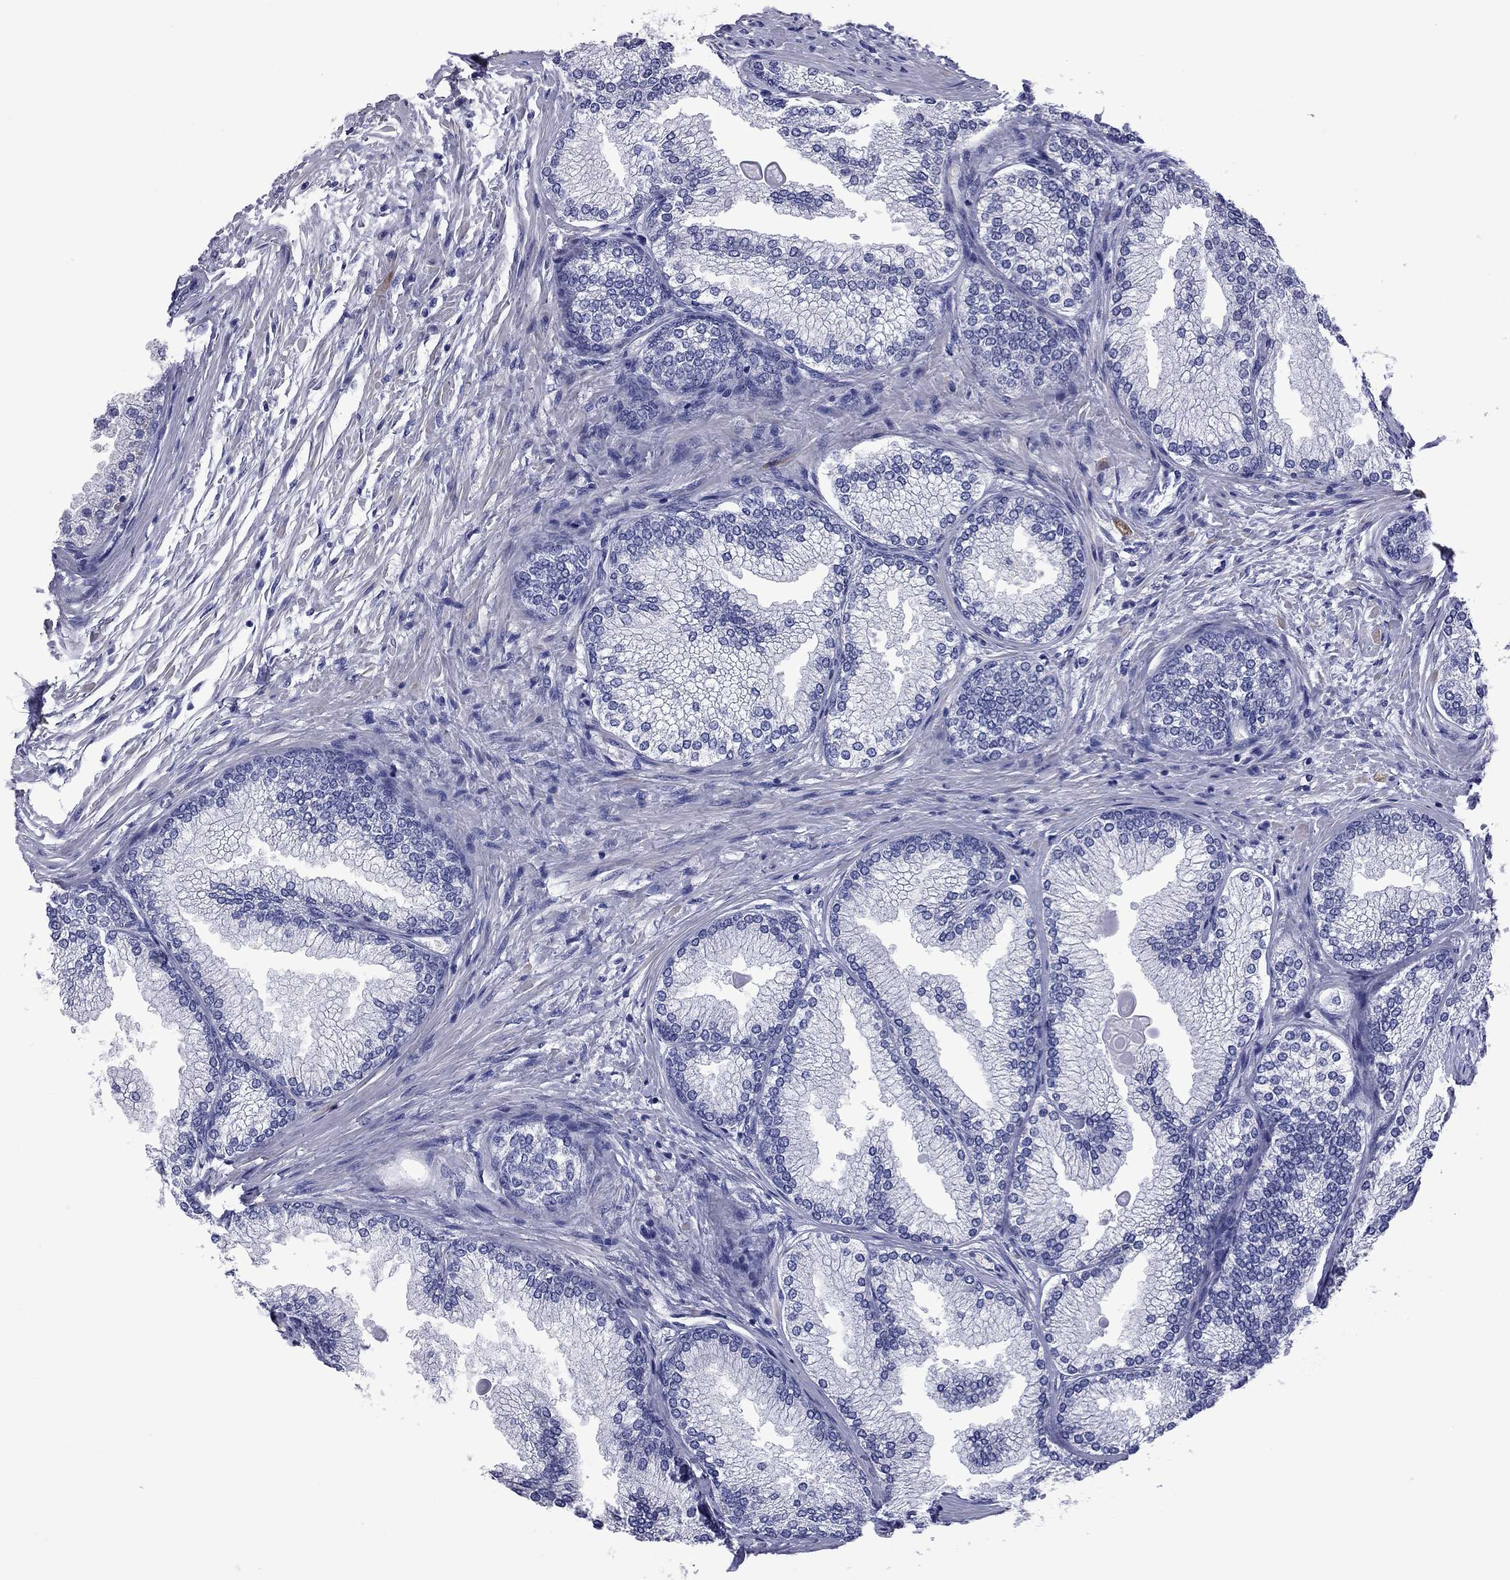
{"staining": {"intensity": "negative", "quantity": "none", "location": "none"}, "tissue": "prostate", "cell_type": "Glandular cells", "image_type": "normal", "snomed": [{"axis": "morphology", "description": "Normal tissue, NOS"}, {"axis": "topography", "description": "Prostate"}], "caption": "The immunohistochemistry (IHC) image has no significant expression in glandular cells of prostate. (DAB immunohistochemistry visualized using brightfield microscopy, high magnification).", "gene": "EPPIN", "patient": {"sex": "male", "age": 72}}